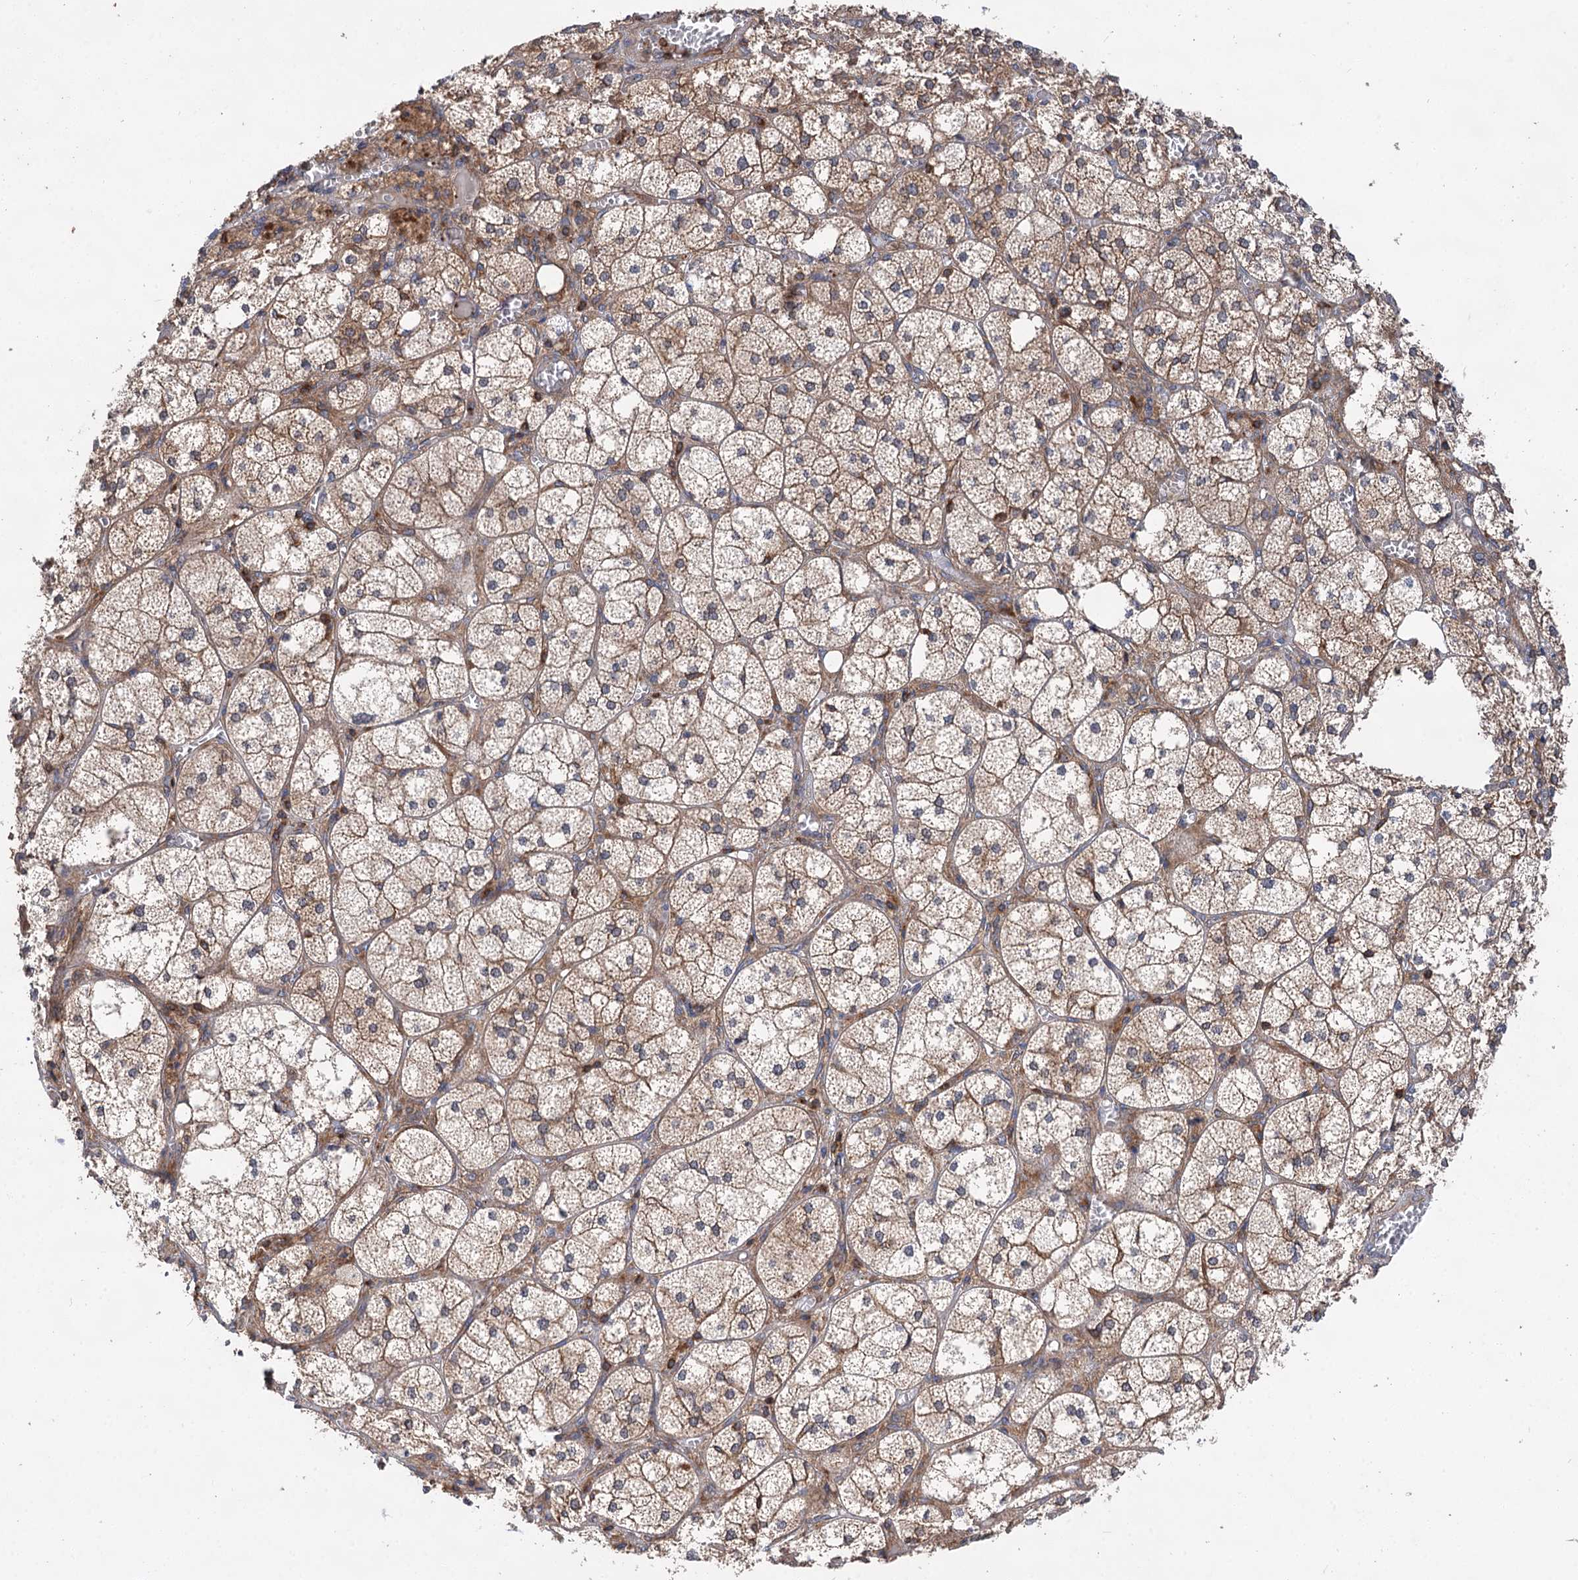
{"staining": {"intensity": "moderate", "quantity": ">75%", "location": "cytoplasmic/membranous"}, "tissue": "adrenal gland", "cell_type": "Glandular cells", "image_type": "normal", "snomed": [{"axis": "morphology", "description": "Normal tissue, NOS"}, {"axis": "topography", "description": "Adrenal gland"}], "caption": "High-power microscopy captured an IHC histopathology image of normal adrenal gland, revealing moderate cytoplasmic/membranous staining in approximately >75% of glandular cells.", "gene": "PACS1", "patient": {"sex": "female", "age": 61}}